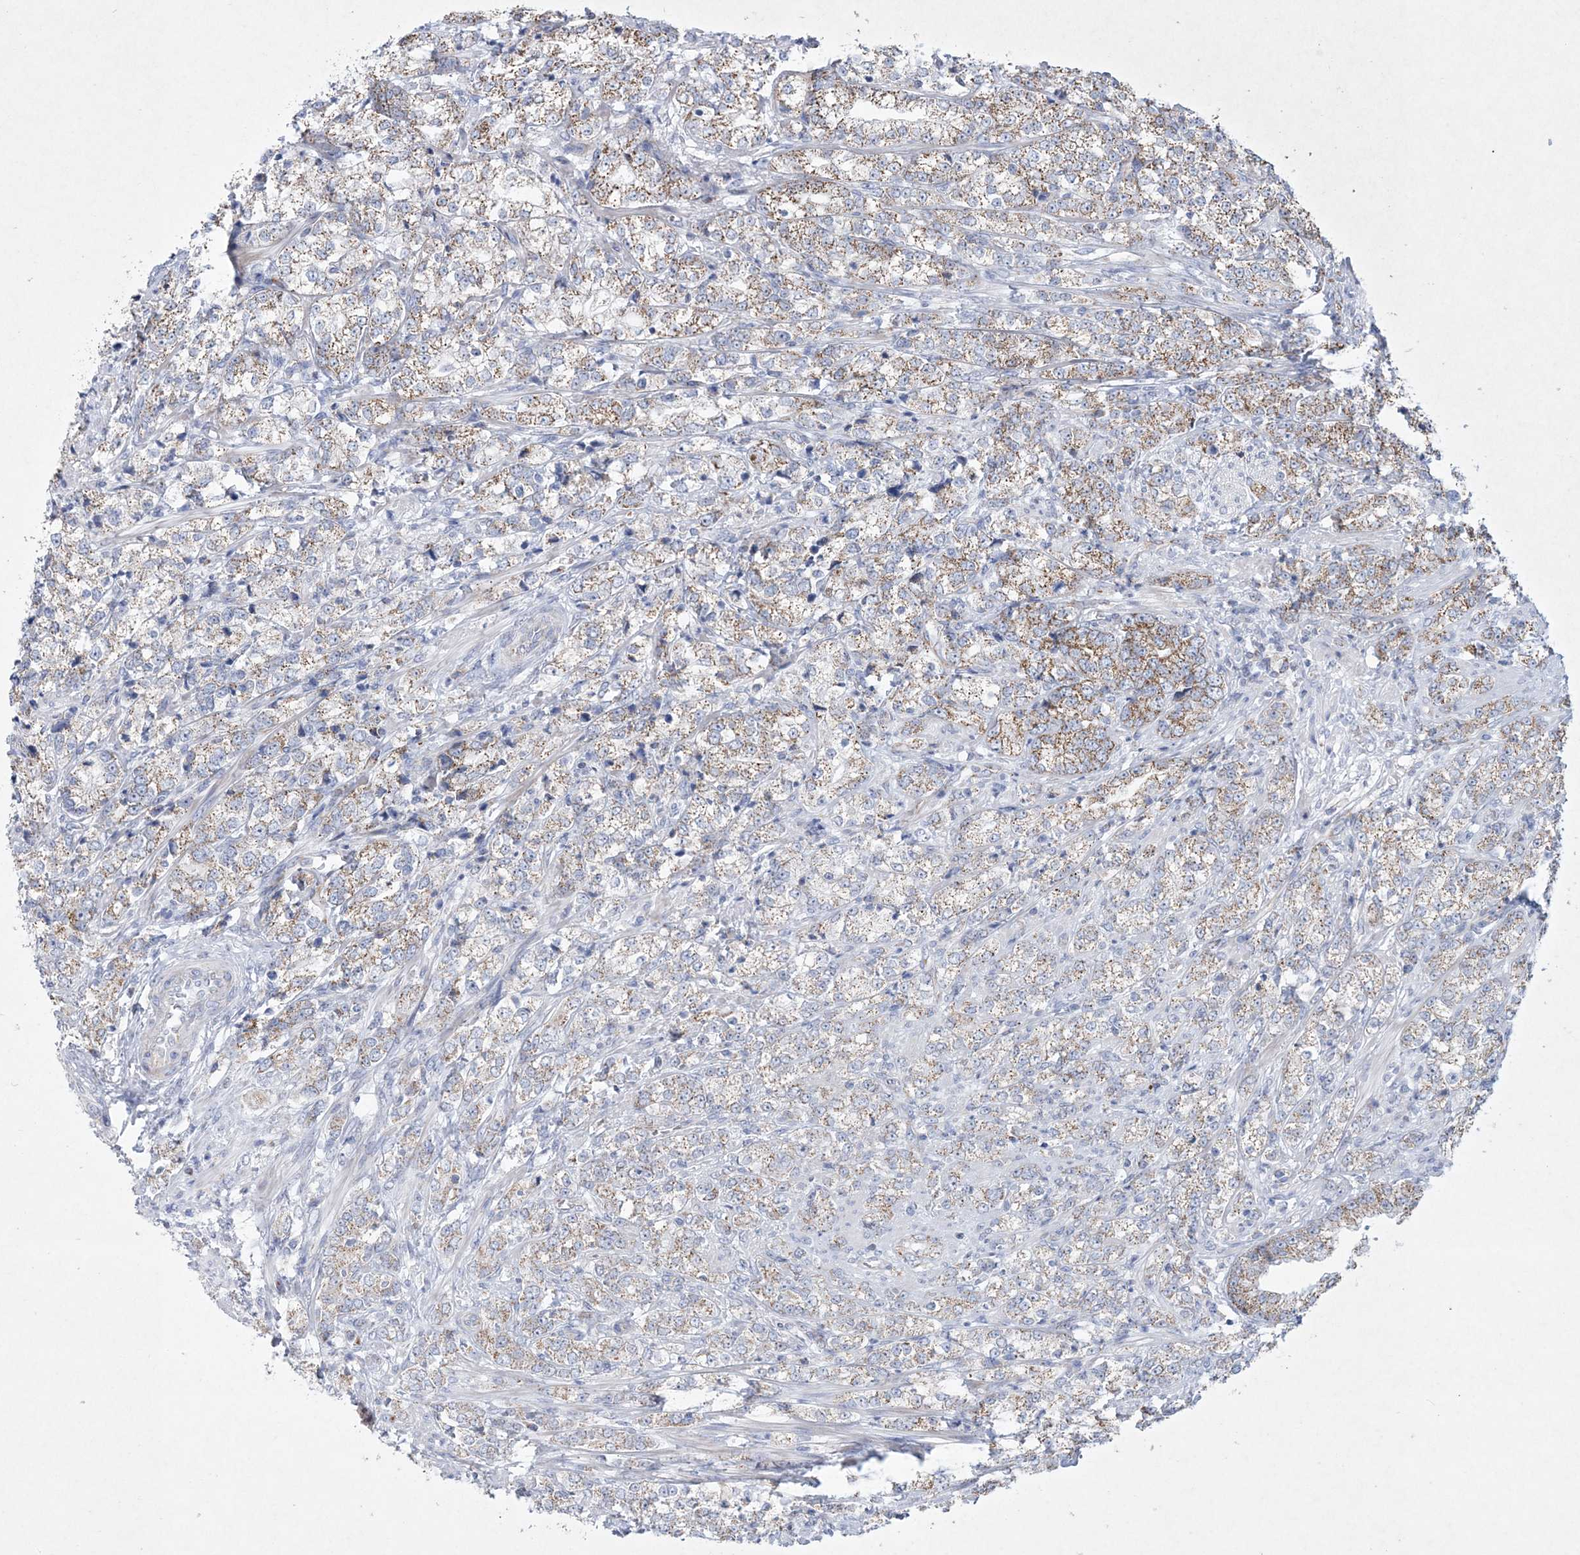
{"staining": {"intensity": "moderate", "quantity": ">75%", "location": "cytoplasmic/membranous"}, "tissue": "prostate cancer", "cell_type": "Tumor cells", "image_type": "cancer", "snomed": [{"axis": "morphology", "description": "Adenocarcinoma, High grade"}, {"axis": "topography", "description": "Prostate"}], "caption": "High-power microscopy captured an immunohistochemistry (IHC) micrograph of prostate high-grade adenocarcinoma, revealing moderate cytoplasmic/membranous expression in approximately >75% of tumor cells.", "gene": "CES4A", "patient": {"sex": "male", "age": 69}}